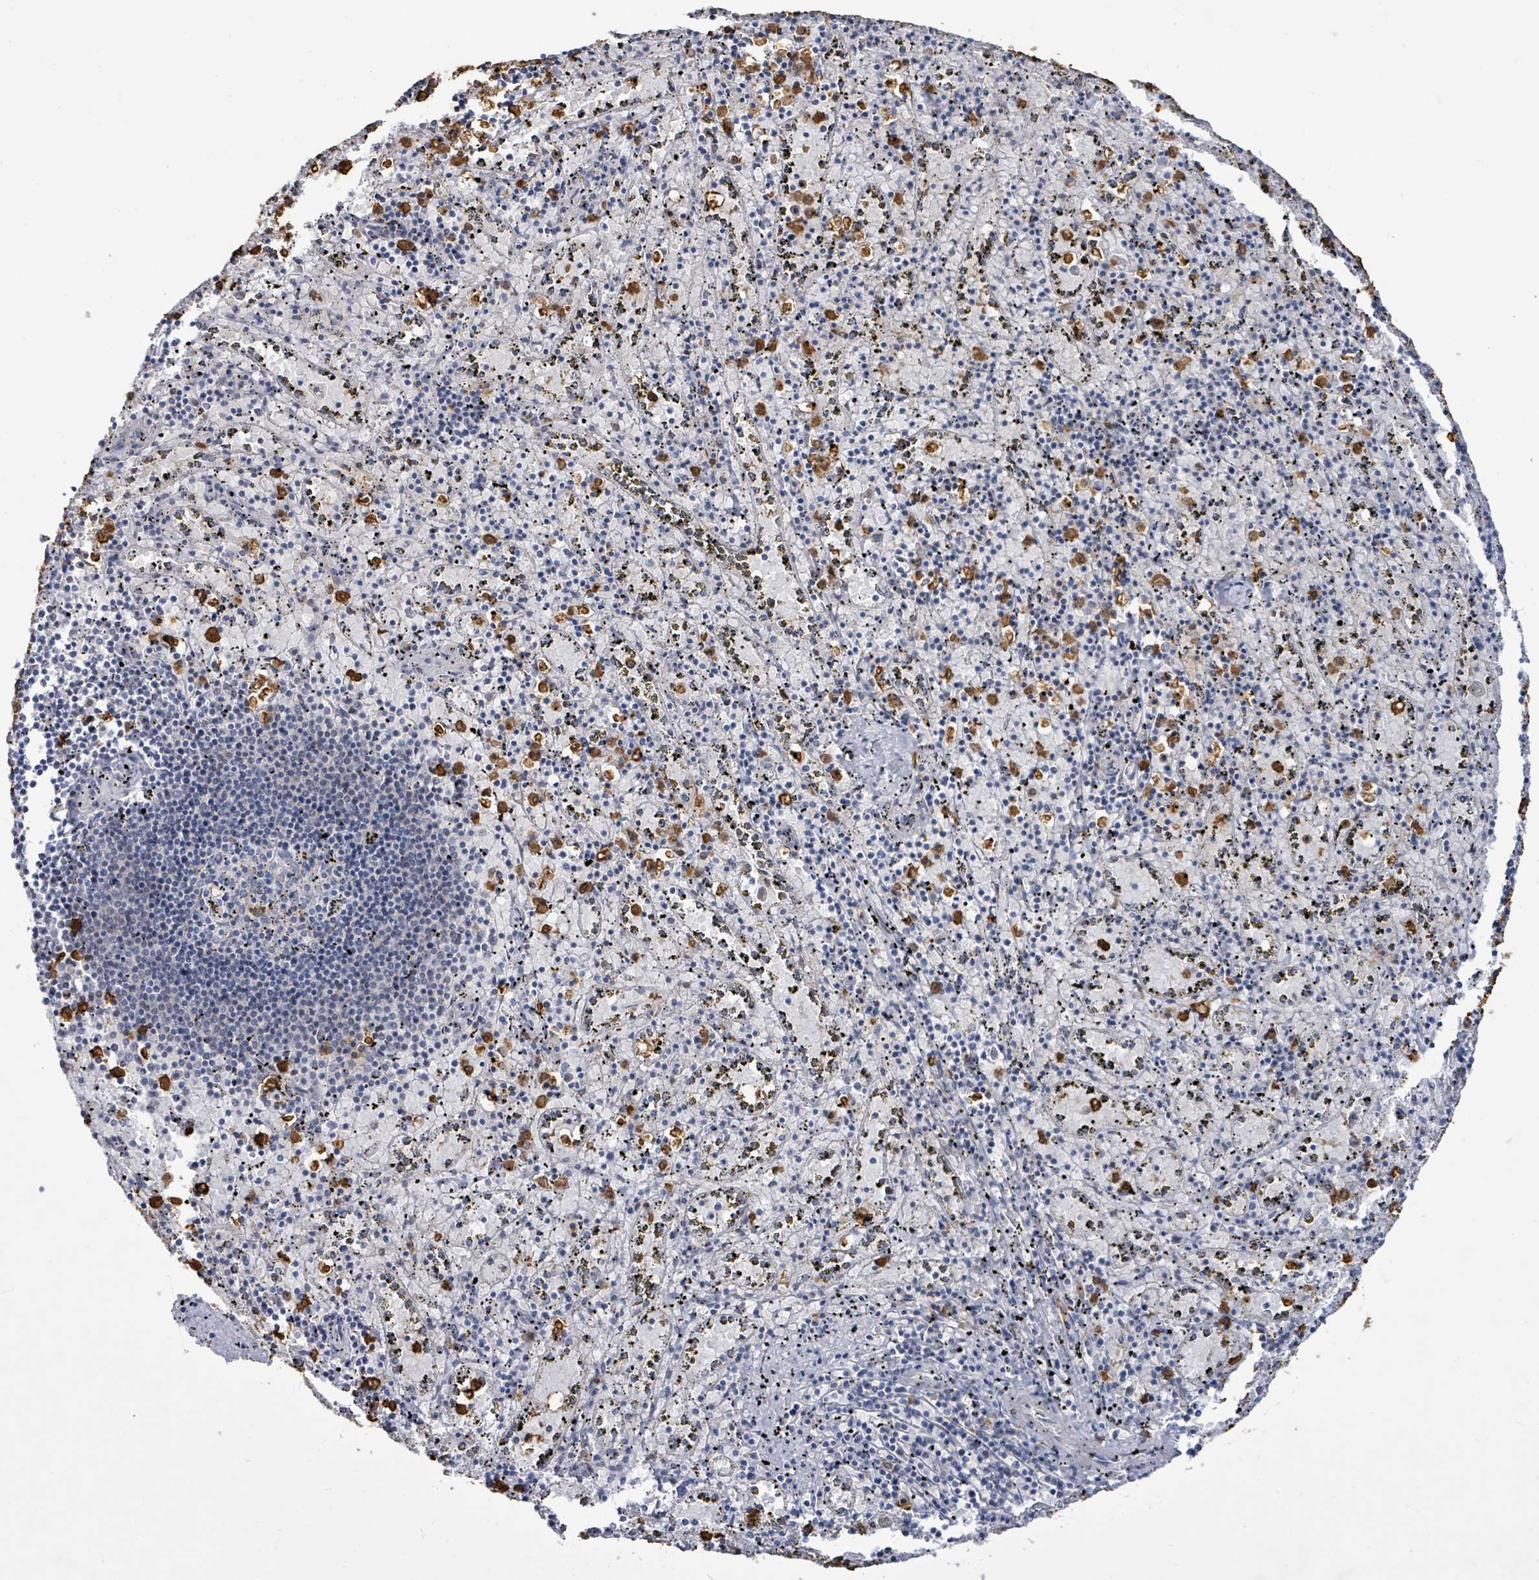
{"staining": {"intensity": "strong", "quantity": "25%-75%", "location": "cytoplasmic/membranous"}, "tissue": "spleen", "cell_type": "Cells in red pulp", "image_type": "normal", "snomed": [{"axis": "morphology", "description": "Normal tissue, NOS"}, {"axis": "topography", "description": "Spleen"}], "caption": "This histopathology image shows normal spleen stained with IHC to label a protein in brown. The cytoplasmic/membranous of cells in red pulp show strong positivity for the protein. Nuclei are counter-stained blue.", "gene": "FAM210A", "patient": {"sex": "male", "age": 11}}